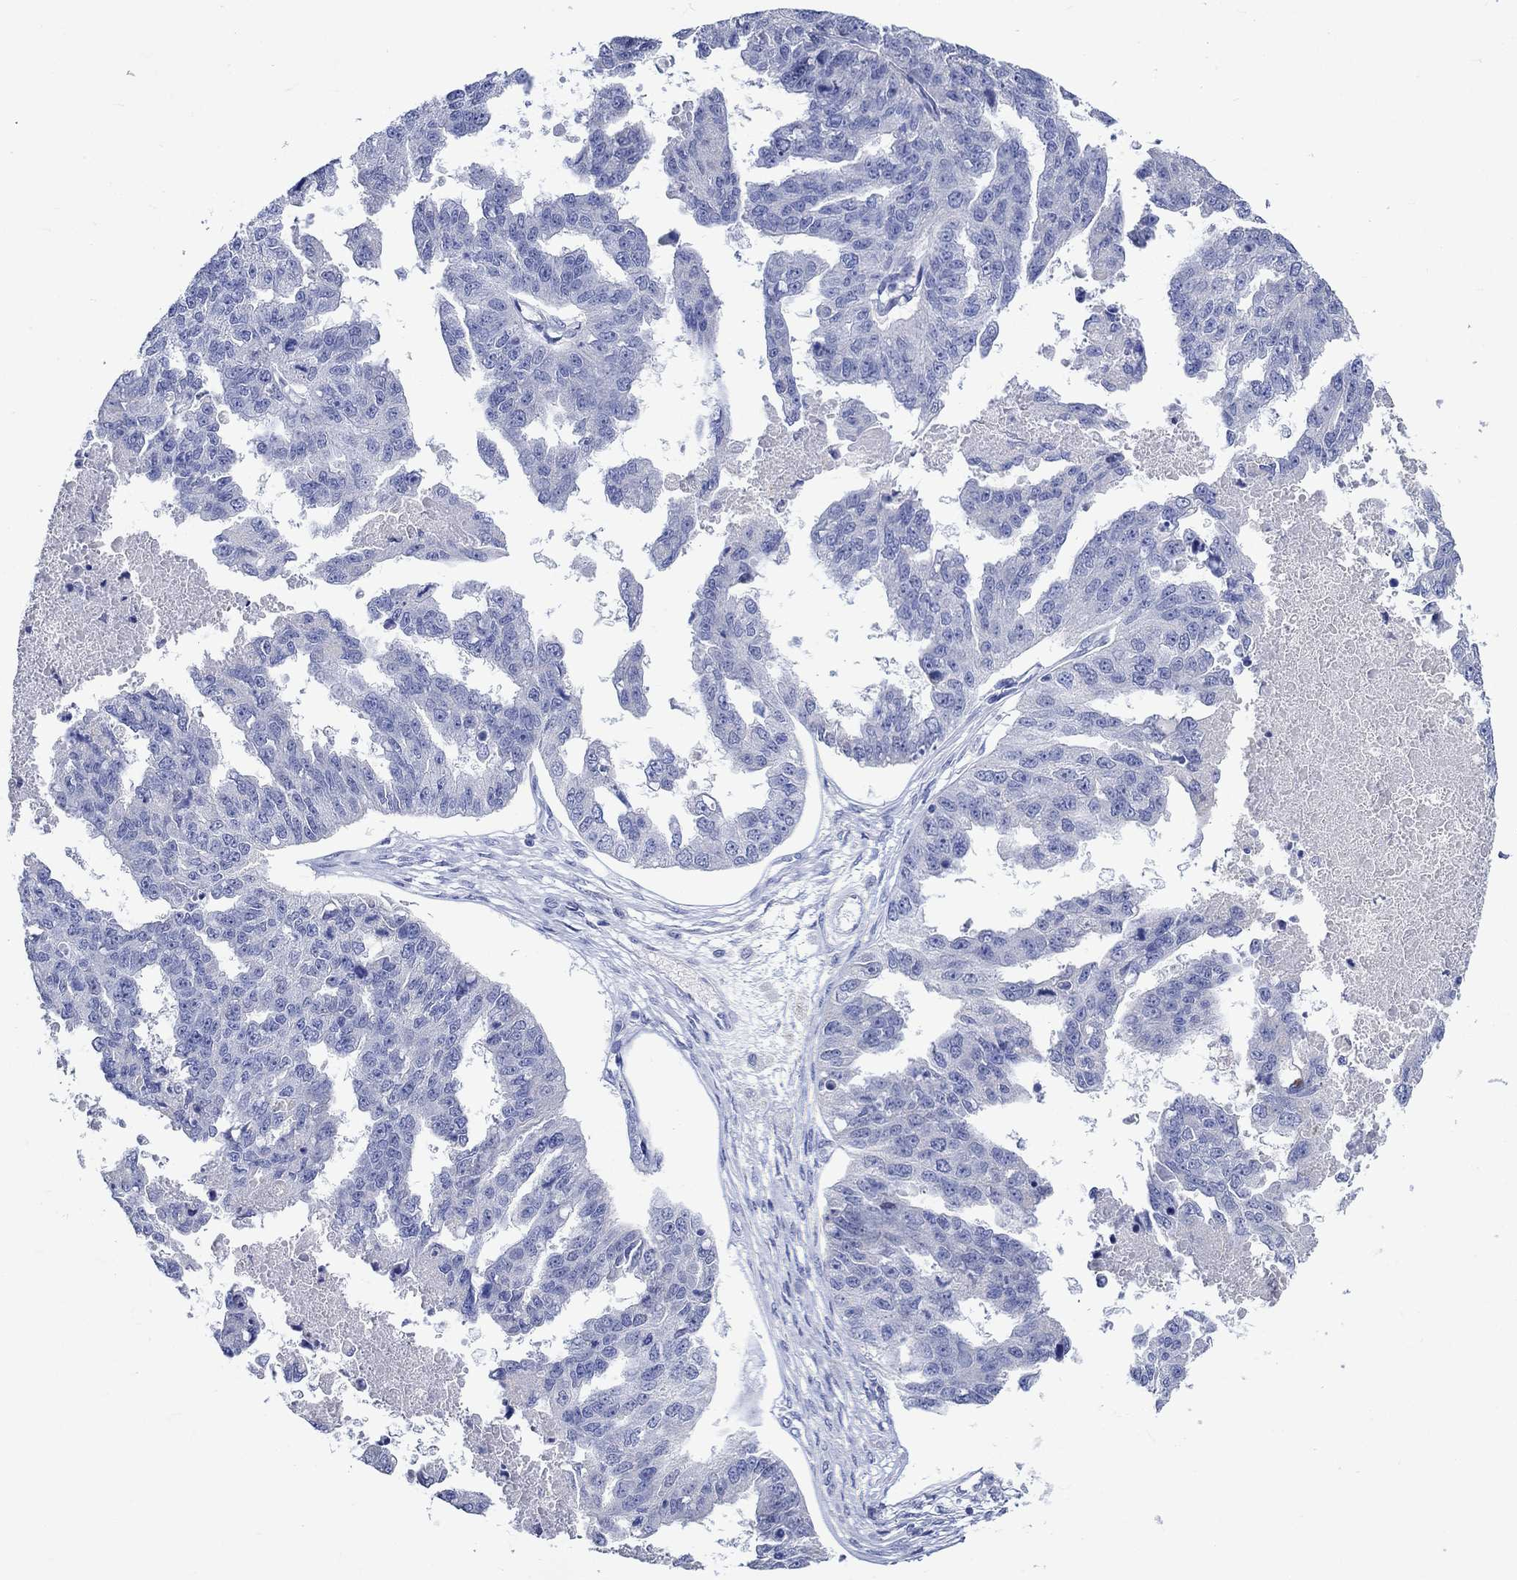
{"staining": {"intensity": "negative", "quantity": "none", "location": "none"}, "tissue": "ovarian cancer", "cell_type": "Tumor cells", "image_type": "cancer", "snomed": [{"axis": "morphology", "description": "Cystadenocarcinoma, serous, NOS"}, {"axis": "topography", "description": "Ovary"}], "caption": "High power microscopy photomicrograph of an immunohistochemistry (IHC) histopathology image of ovarian serous cystadenocarcinoma, revealing no significant positivity in tumor cells. (Stains: DAB (3,3'-diaminobenzidine) immunohistochemistry (IHC) with hematoxylin counter stain, Microscopy: brightfield microscopy at high magnification).", "gene": "KLHL35", "patient": {"sex": "female", "age": 58}}